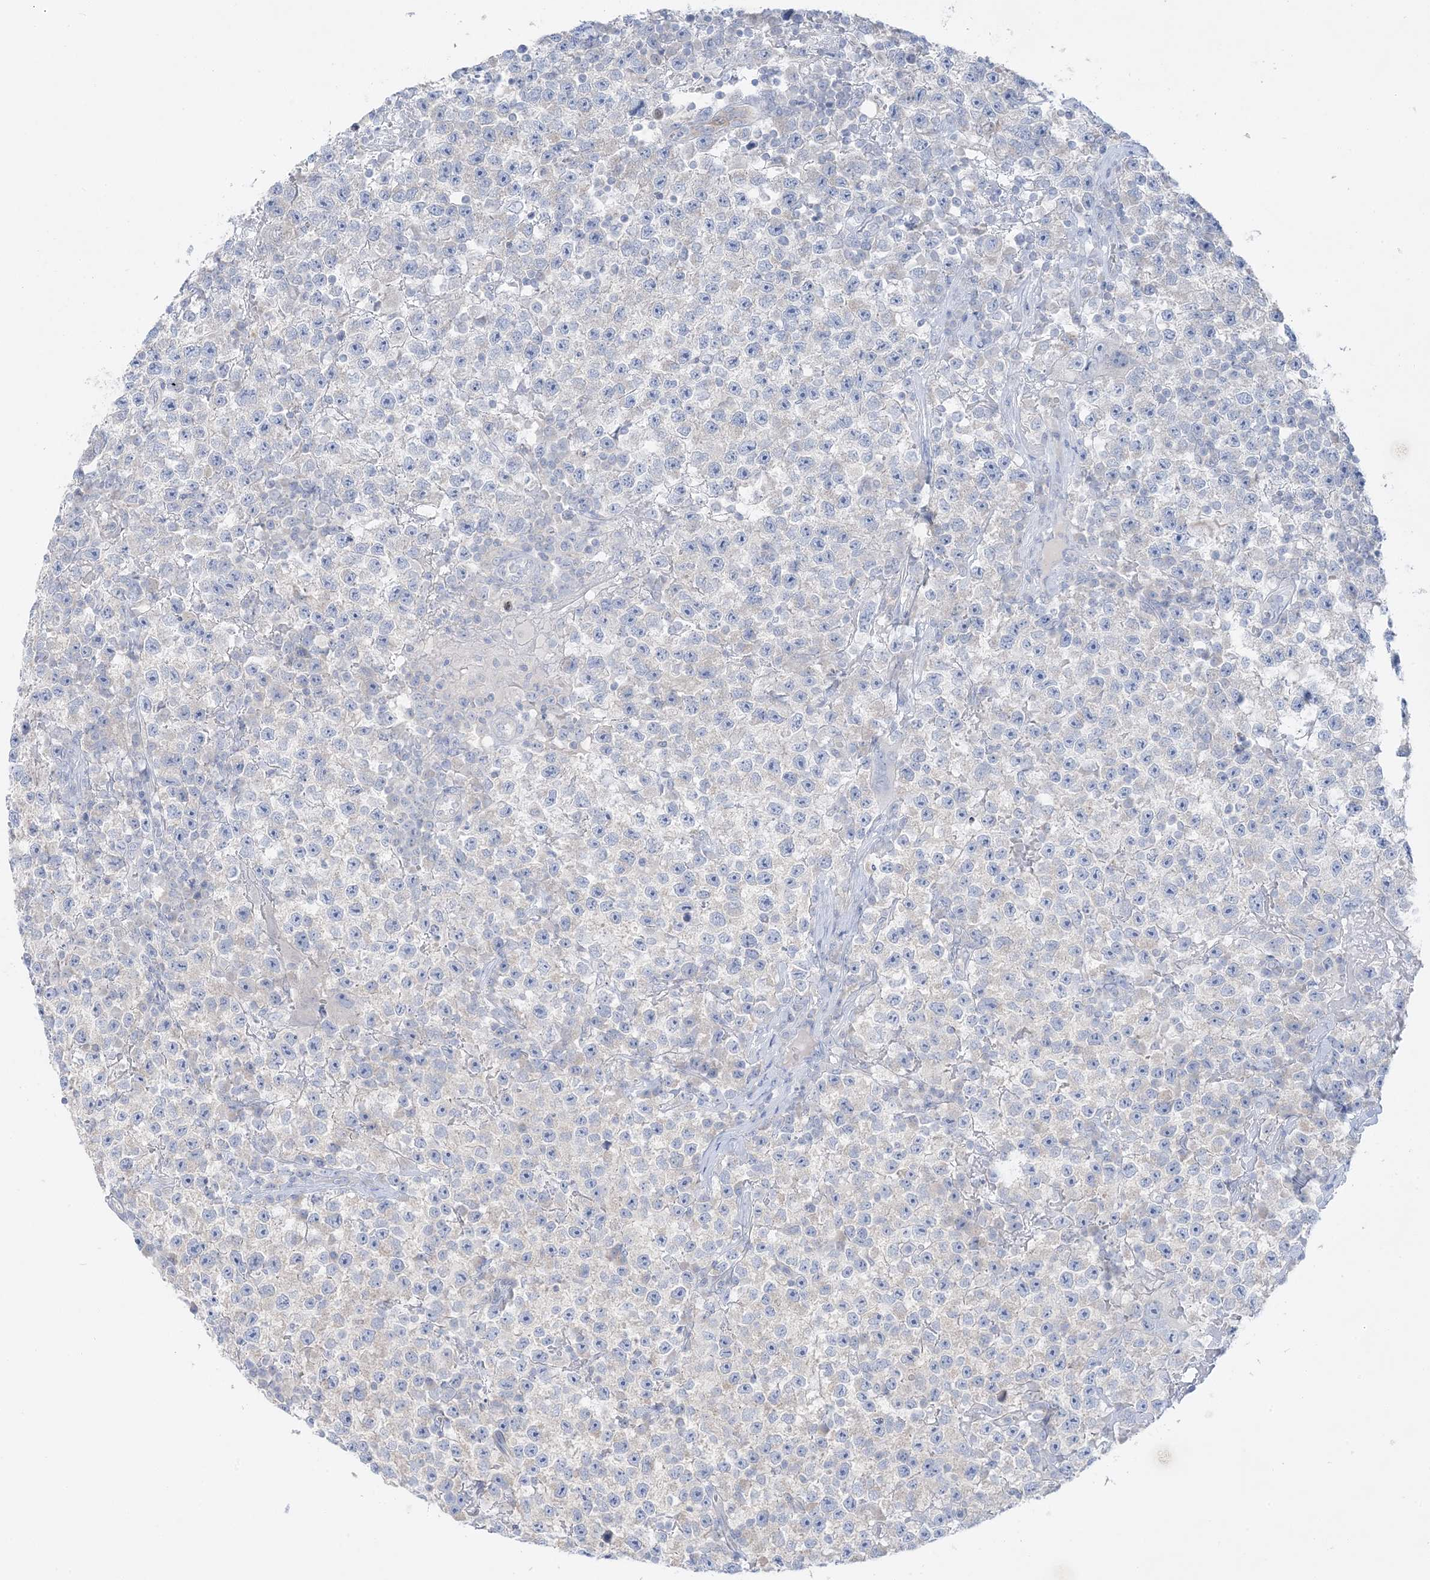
{"staining": {"intensity": "negative", "quantity": "none", "location": "none"}, "tissue": "testis cancer", "cell_type": "Tumor cells", "image_type": "cancer", "snomed": [{"axis": "morphology", "description": "Seminoma, NOS"}, {"axis": "topography", "description": "Testis"}], "caption": "Tumor cells show no significant protein expression in seminoma (testis).", "gene": "FAM184A", "patient": {"sex": "male", "age": 22}}